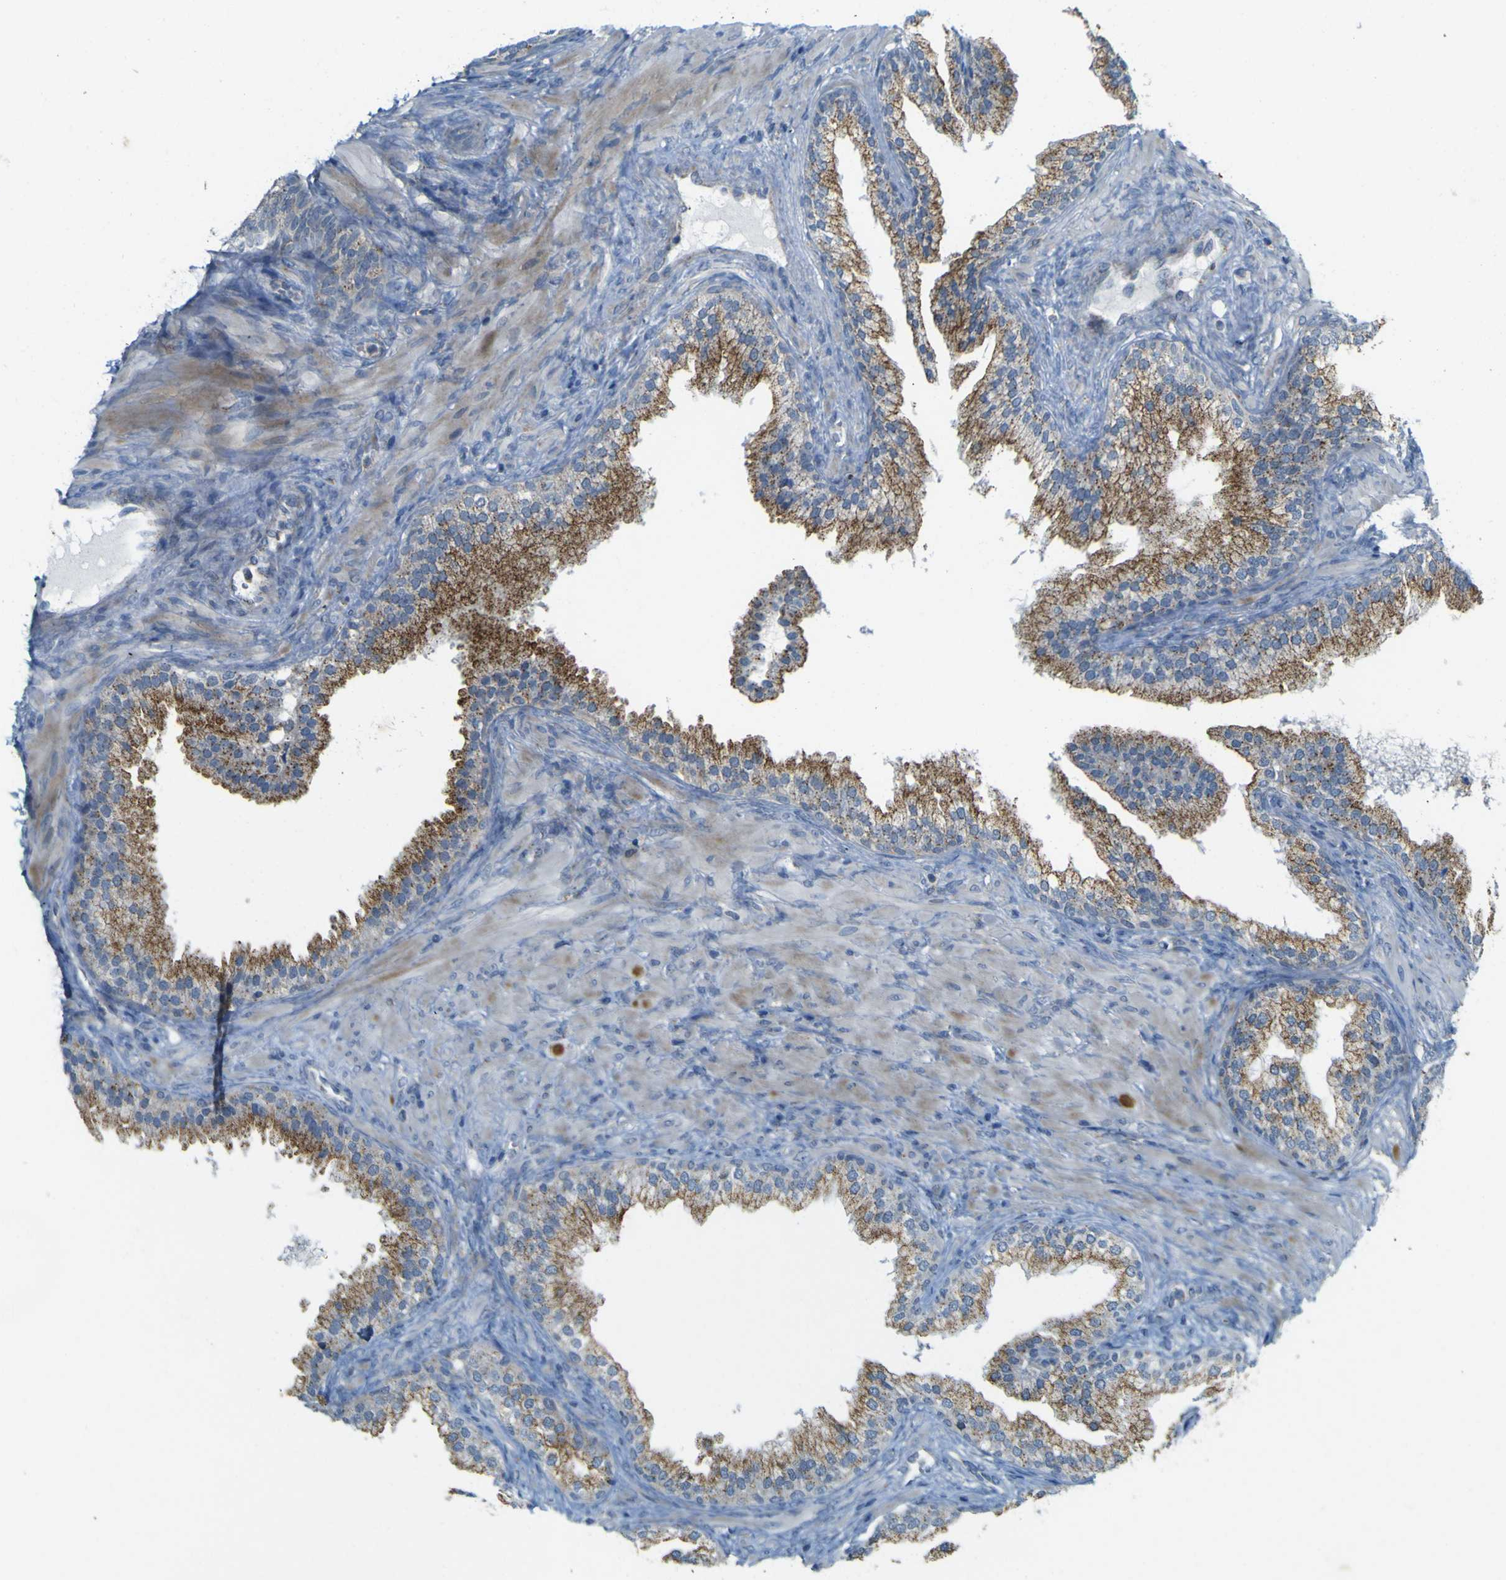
{"staining": {"intensity": "moderate", "quantity": ">75%", "location": "cytoplasmic/membranous"}, "tissue": "prostate", "cell_type": "Glandular cells", "image_type": "normal", "snomed": [{"axis": "morphology", "description": "Normal tissue, NOS"}, {"axis": "topography", "description": "Prostate"}], "caption": "Glandular cells show medium levels of moderate cytoplasmic/membranous expression in about >75% of cells in normal human prostate.", "gene": "ACBD5", "patient": {"sex": "male", "age": 76}}